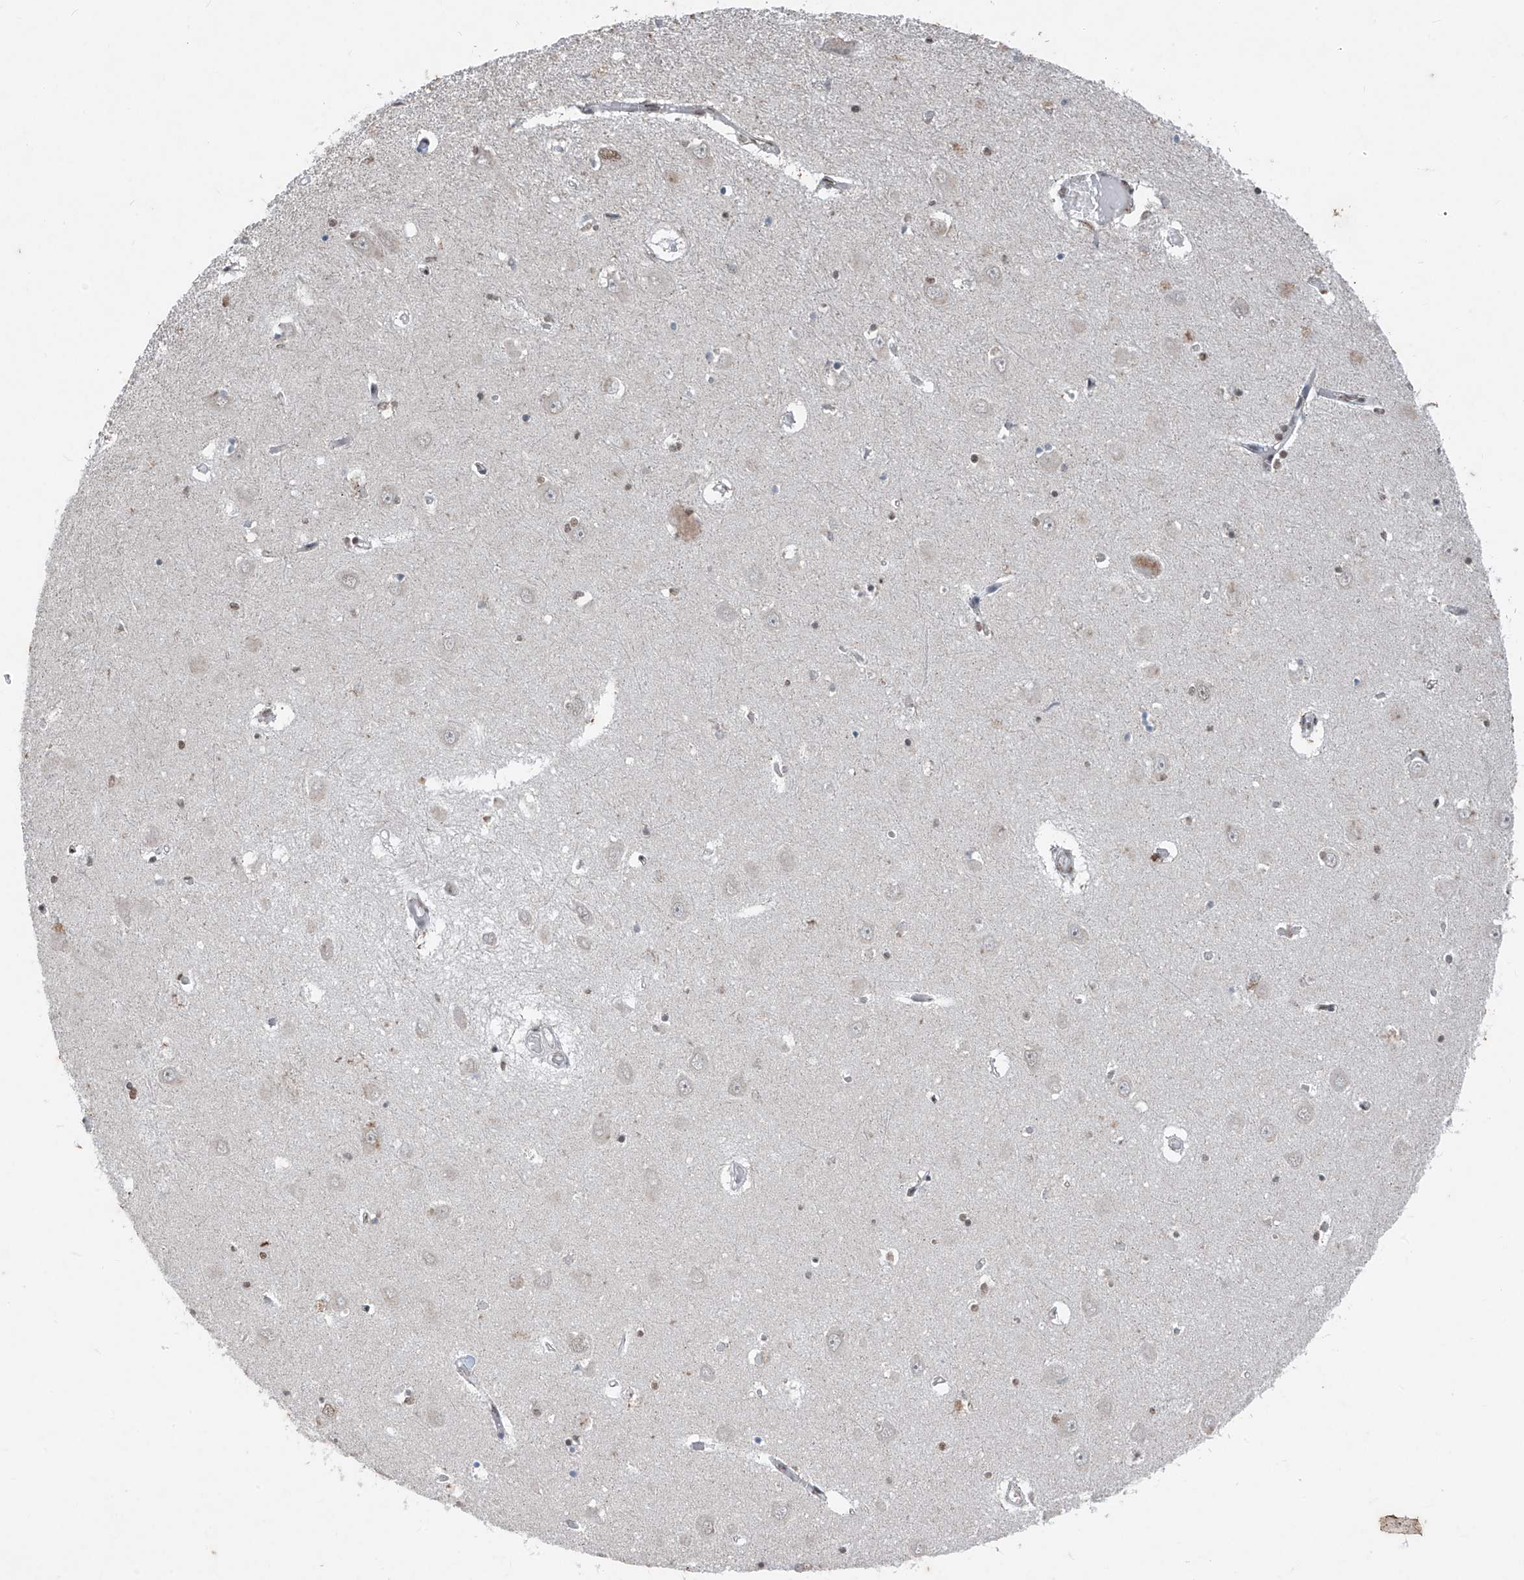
{"staining": {"intensity": "moderate", "quantity": "<25%", "location": "nuclear"}, "tissue": "hippocampus", "cell_type": "Glial cells", "image_type": "normal", "snomed": [{"axis": "morphology", "description": "Normal tissue, NOS"}, {"axis": "topography", "description": "Hippocampus"}], "caption": "Protein staining of unremarkable hippocampus displays moderate nuclear staining in approximately <25% of glial cells.", "gene": "TFEC", "patient": {"sex": "male", "age": 70}}